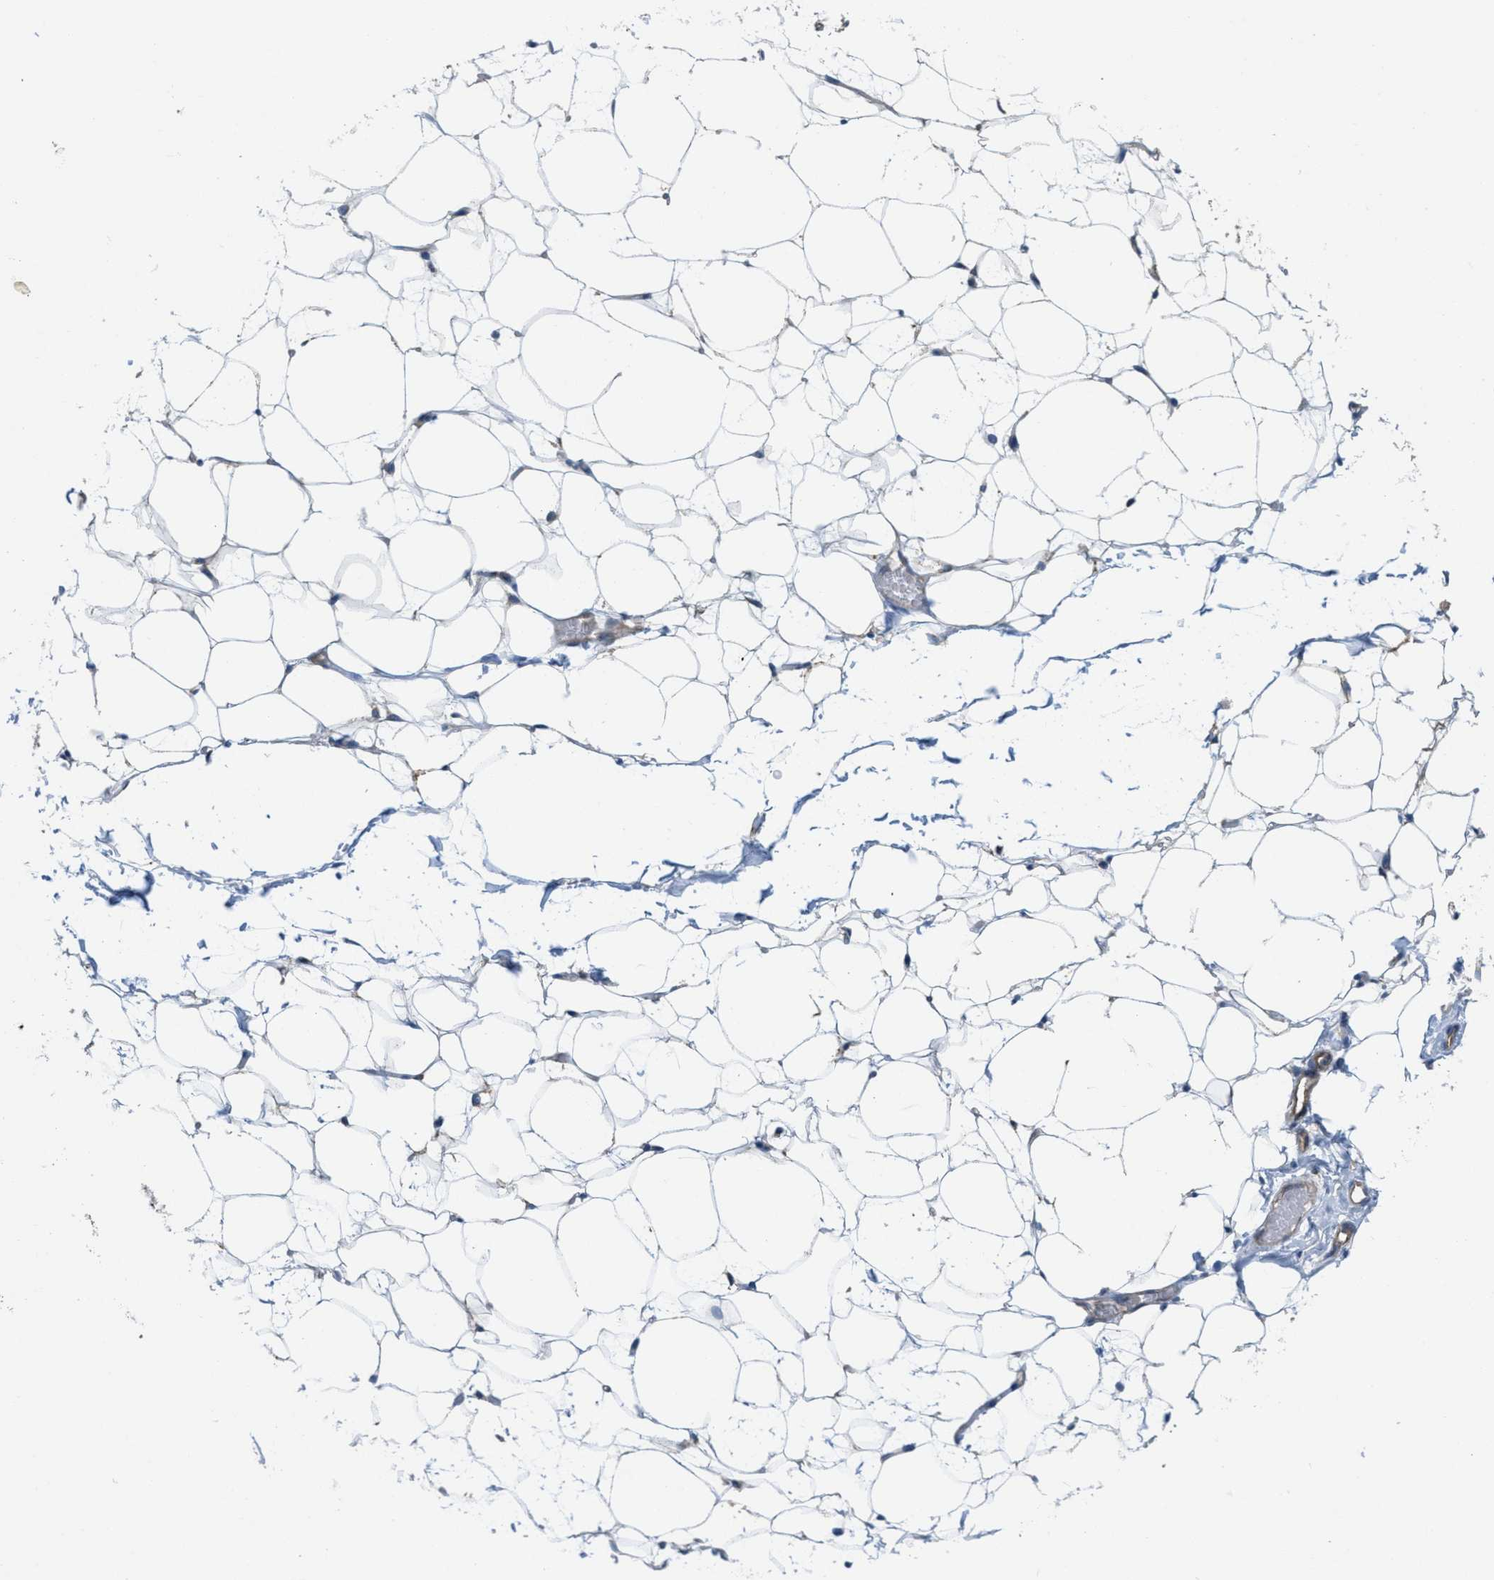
{"staining": {"intensity": "negative", "quantity": "none", "location": "none"}, "tissue": "adipose tissue", "cell_type": "Adipocytes", "image_type": "normal", "snomed": [{"axis": "morphology", "description": "Normal tissue, NOS"}, {"axis": "topography", "description": "Breast"}, {"axis": "topography", "description": "Soft tissue"}], "caption": "Immunohistochemistry photomicrograph of benign adipose tissue: adipose tissue stained with DAB (3,3'-diaminobenzidine) exhibits no significant protein expression in adipocytes.", "gene": "BTN3A1", "patient": {"sex": "female", "age": 75}}